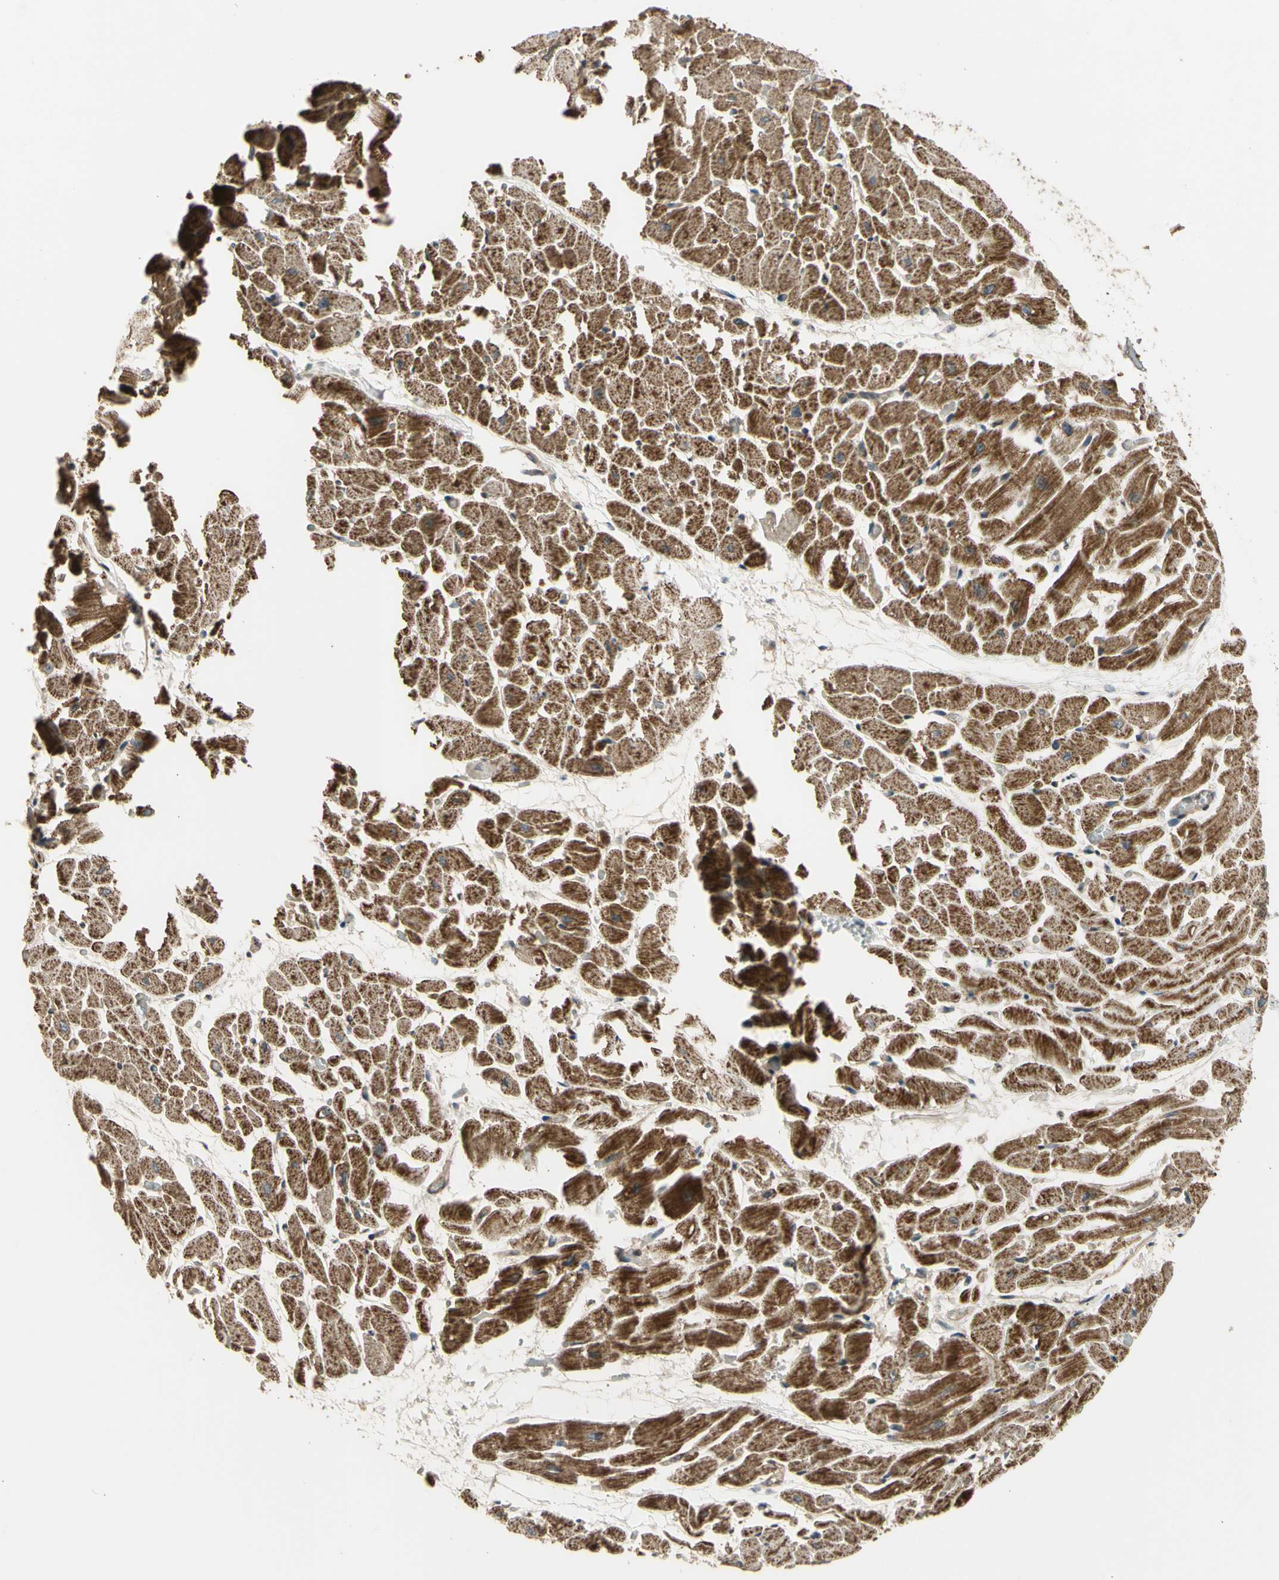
{"staining": {"intensity": "strong", "quantity": ">75%", "location": "cytoplasmic/membranous"}, "tissue": "heart muscle", "cell_type": "Cardiomyocytes", "image_type": "normal", "snomed": [{"axis": "morphology", "description": "Normal tissue, NOS"}, {"axis": "topography", "description": "Heart"}], "caption": "The immunohistochemical stain labels strong cytoplasmic/membranous positivity in cardiomyocytes of normal heart muscle. Using DAB (3,3'-diaminobenzidine) (brown) and hematoxylin (blue) stains, captured at high magnification using brightfield microscopy.", "gene": "EFNB2", "patient": {"sex": "male", "age": 45}}